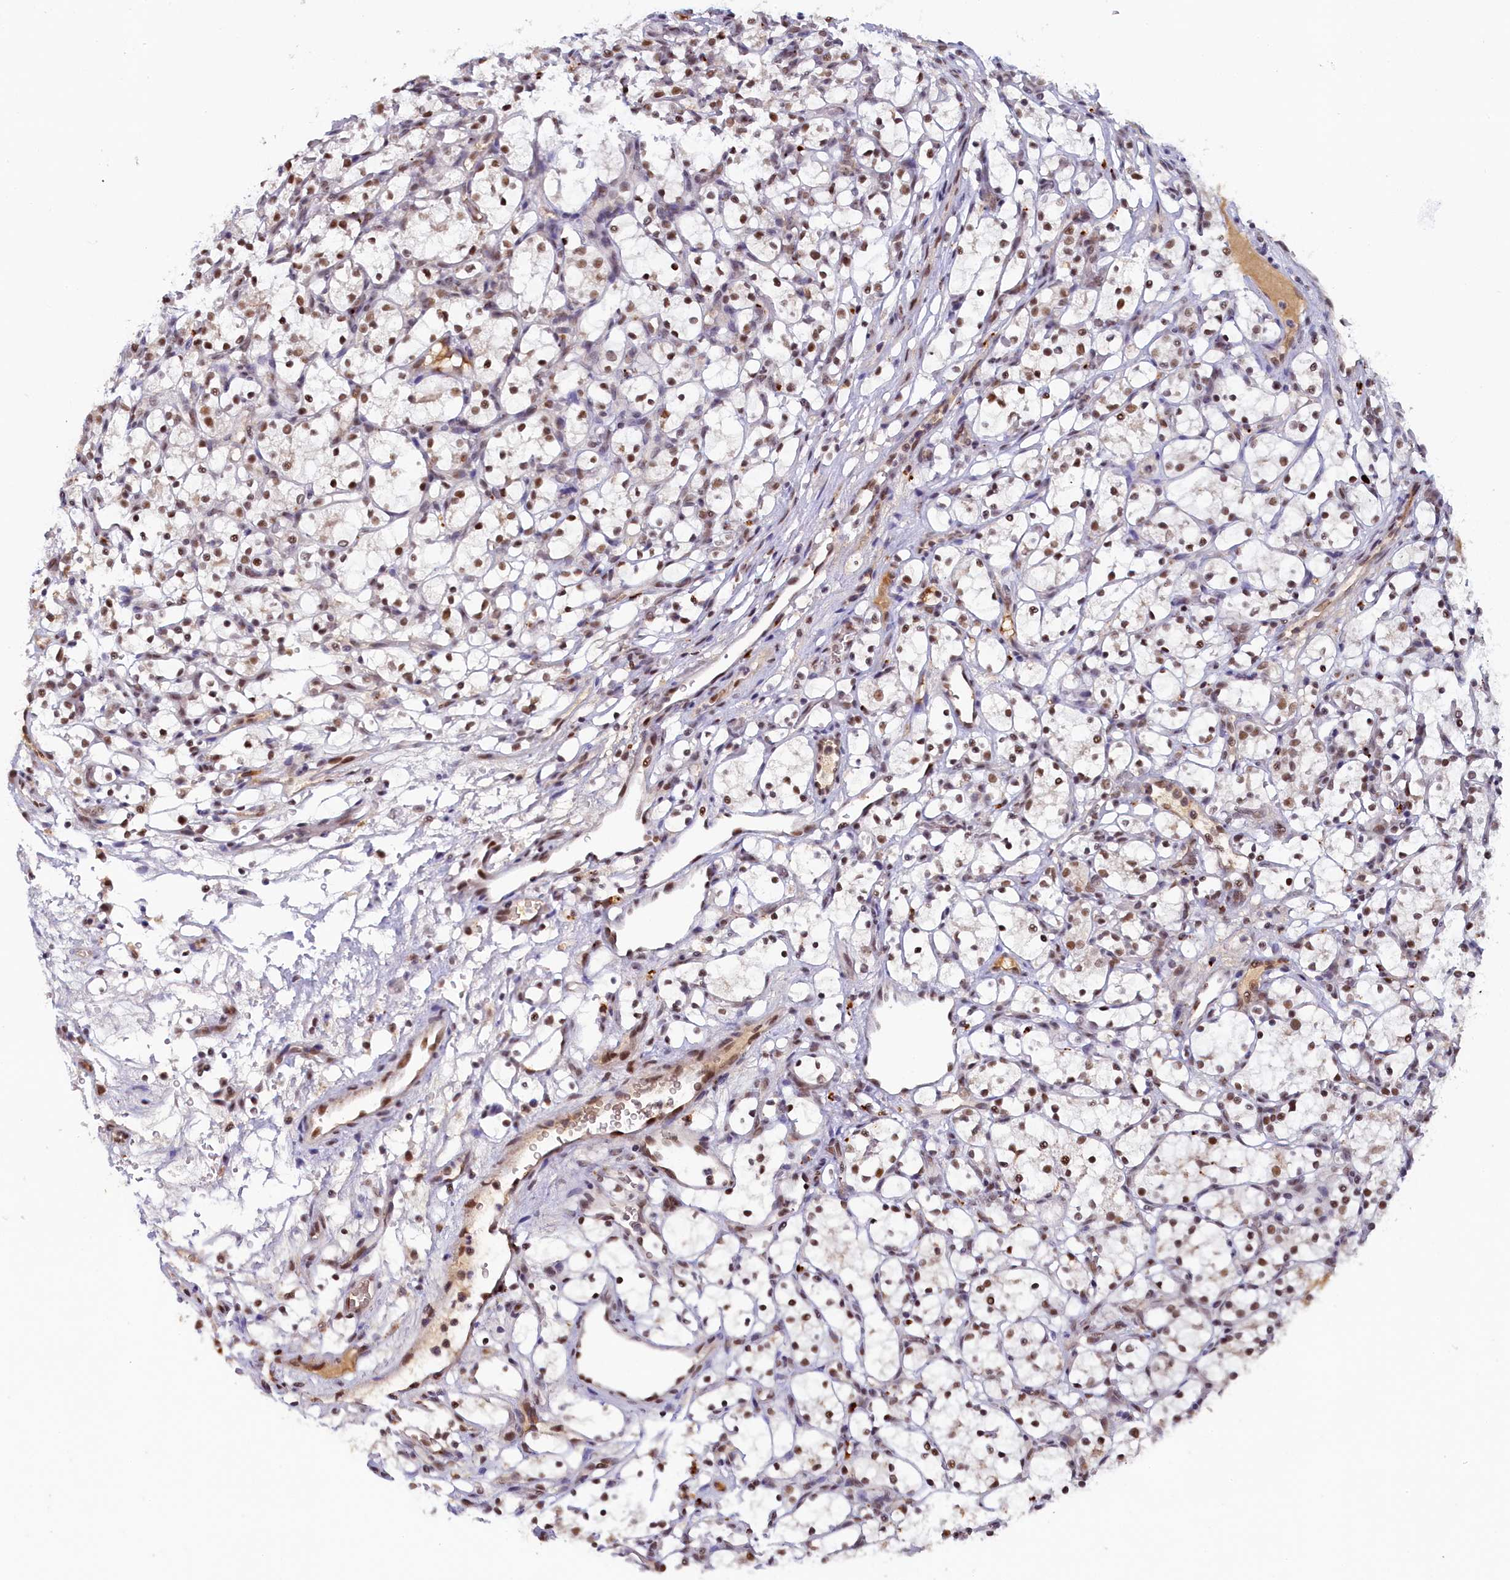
{"staining": {"intensity": "moderate", "quantity": ">75%", "location": "nuclear"}, "tissue": "renal cancer", "cell_type": "Tumor cells", "image_type": "cancer", "snomed": [{"axis": "morphology", "description": "Adenocarcinoma, NOS"}, {"axis": "topography", "description": "Kidney"}], "caption": "Tumor cells exhibit medium levels of moderate nuclear positivity in approximately >75% of cells in human renal adenocarcinoma.", "gene": "INTS14", "patient": {"sex": "female", "age": 69}}